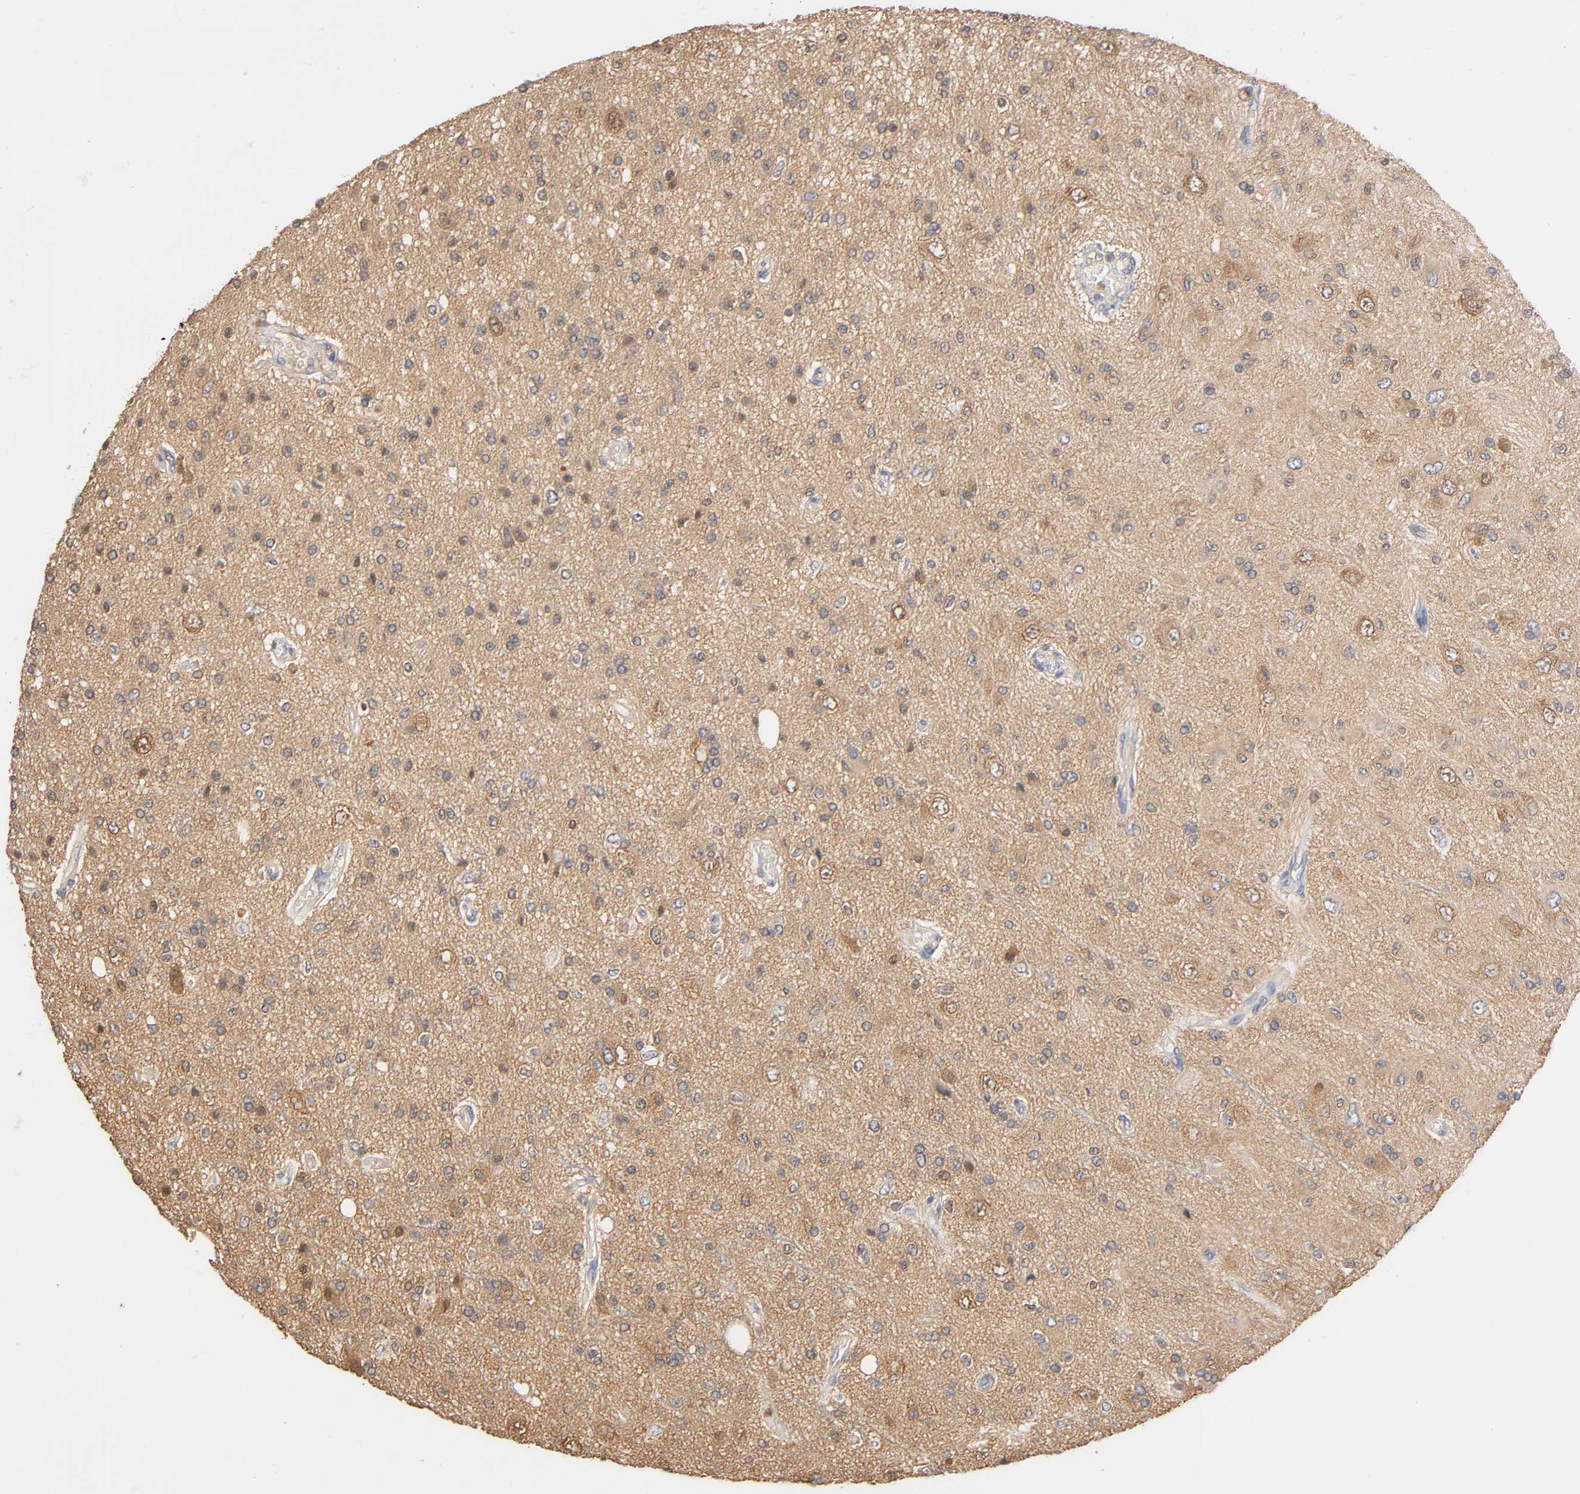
{"staining": {"intensity": "negative", "quantity": "none", "location": "none"}, "tissue": "glioma", "cell_type": "Tumor cells", "image_type": "cancer", "snomed": [{"axis": "morphology", "description": "Glioma, malignant, High grade"}, {"axis": "topography", "description": "Brain"}], "caption": "A micrograph of human malignant glioma (high-grade) is negative for staining in tumor cells.", "gene": "ALDOA", "patient": {"sex": "male", "age": 47}}